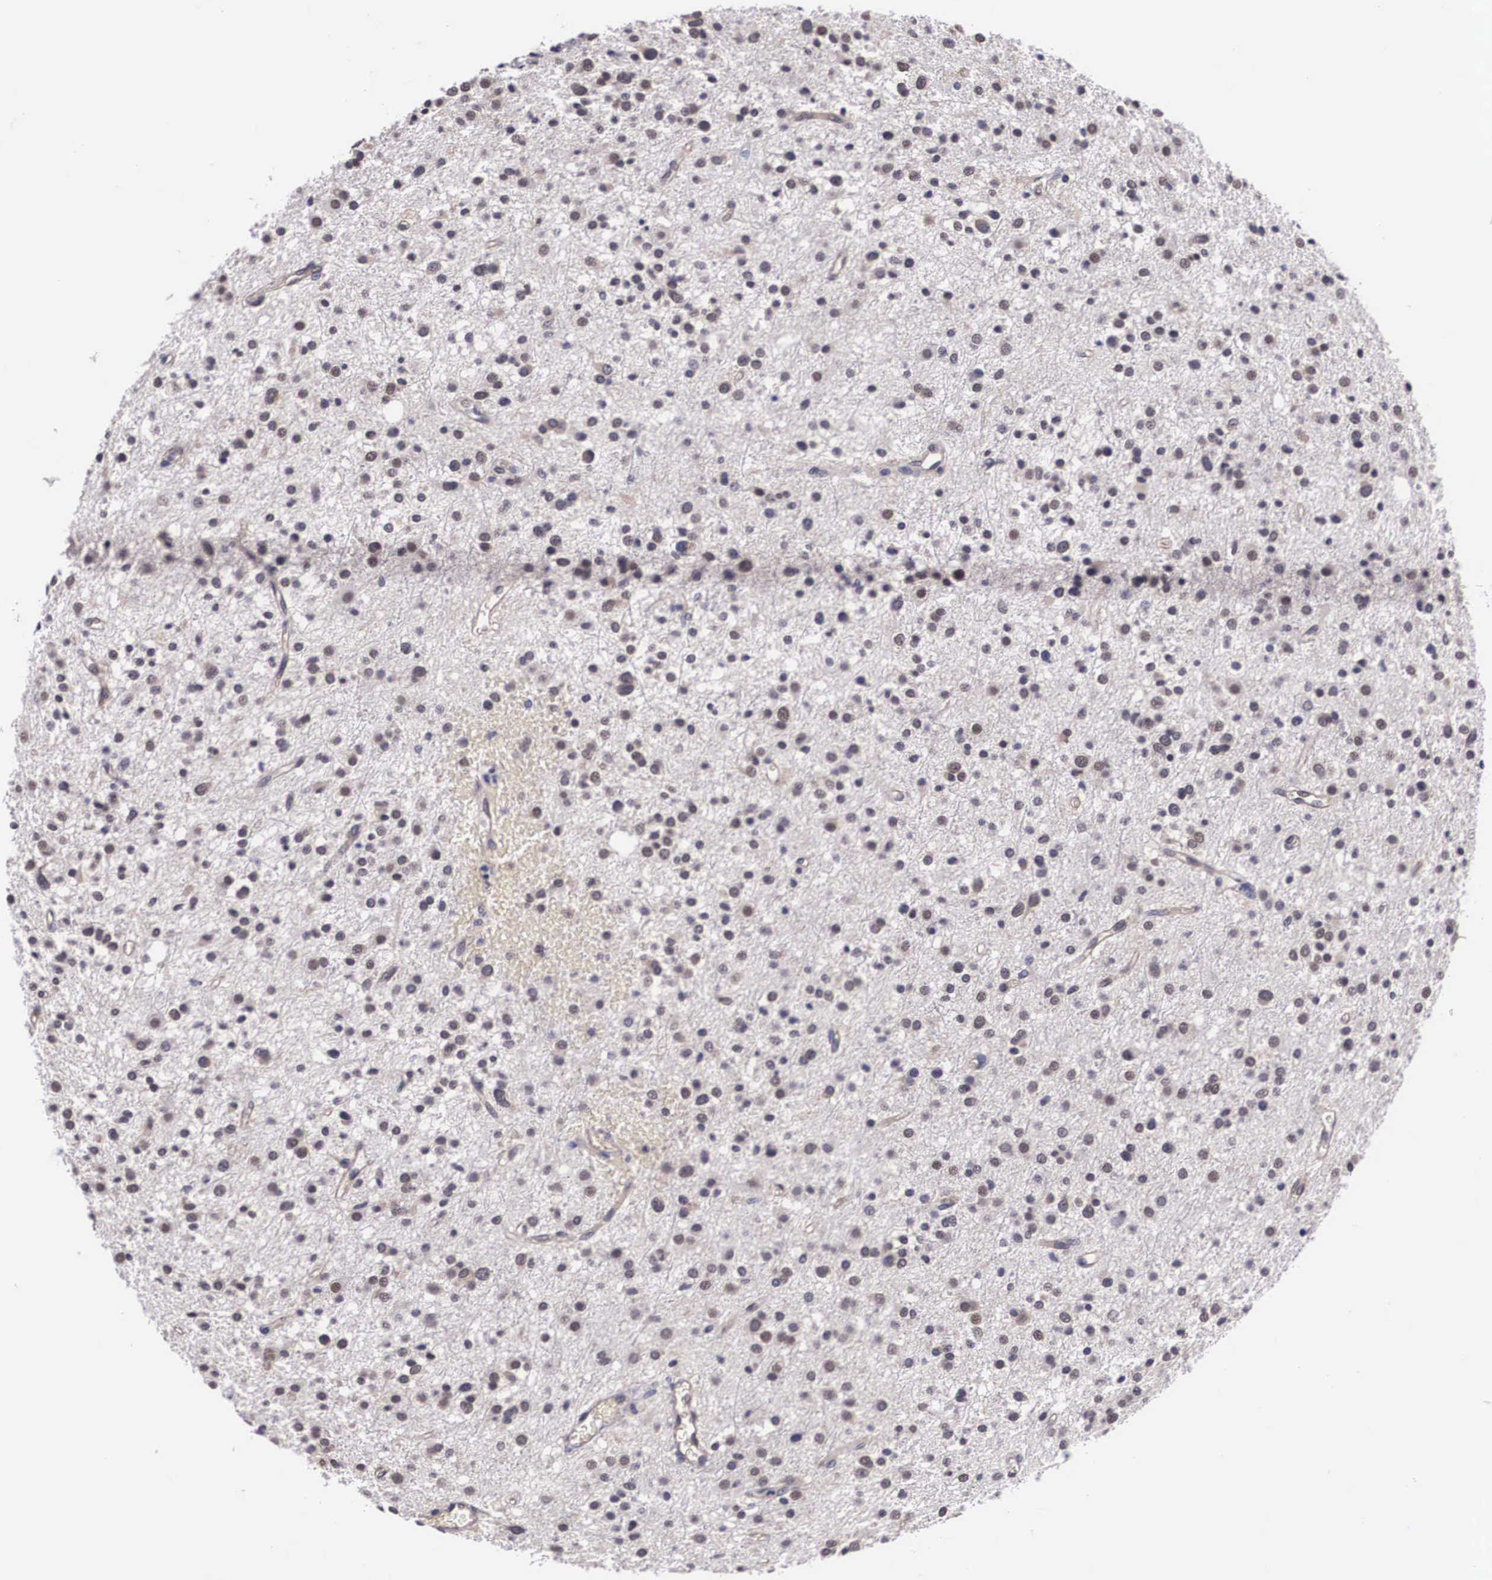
{"staining": {"intensity": "weak", "quantity": "25%-75%", "location": "cytoplasmic/membranous"}, "tissue": "glioma", "cell_type": "Tumor cells", "image_type": "cancer", "snomed": [{"axis": "morphology", "description": "Glioma, malignant, Low grade"}, {"axis": "topography", "description": "Brain"}], "caption": "The immunohistochemical stain shows weak cytoplasmic/membranous staining in tumor cells of glioma tissue. (Stains: DAB in brown, nuclei in blue, Microscopy: brightfield microscopy at high magnification).", "gene": "OTX2", "patient": {"sex": "female", "age": 36}}